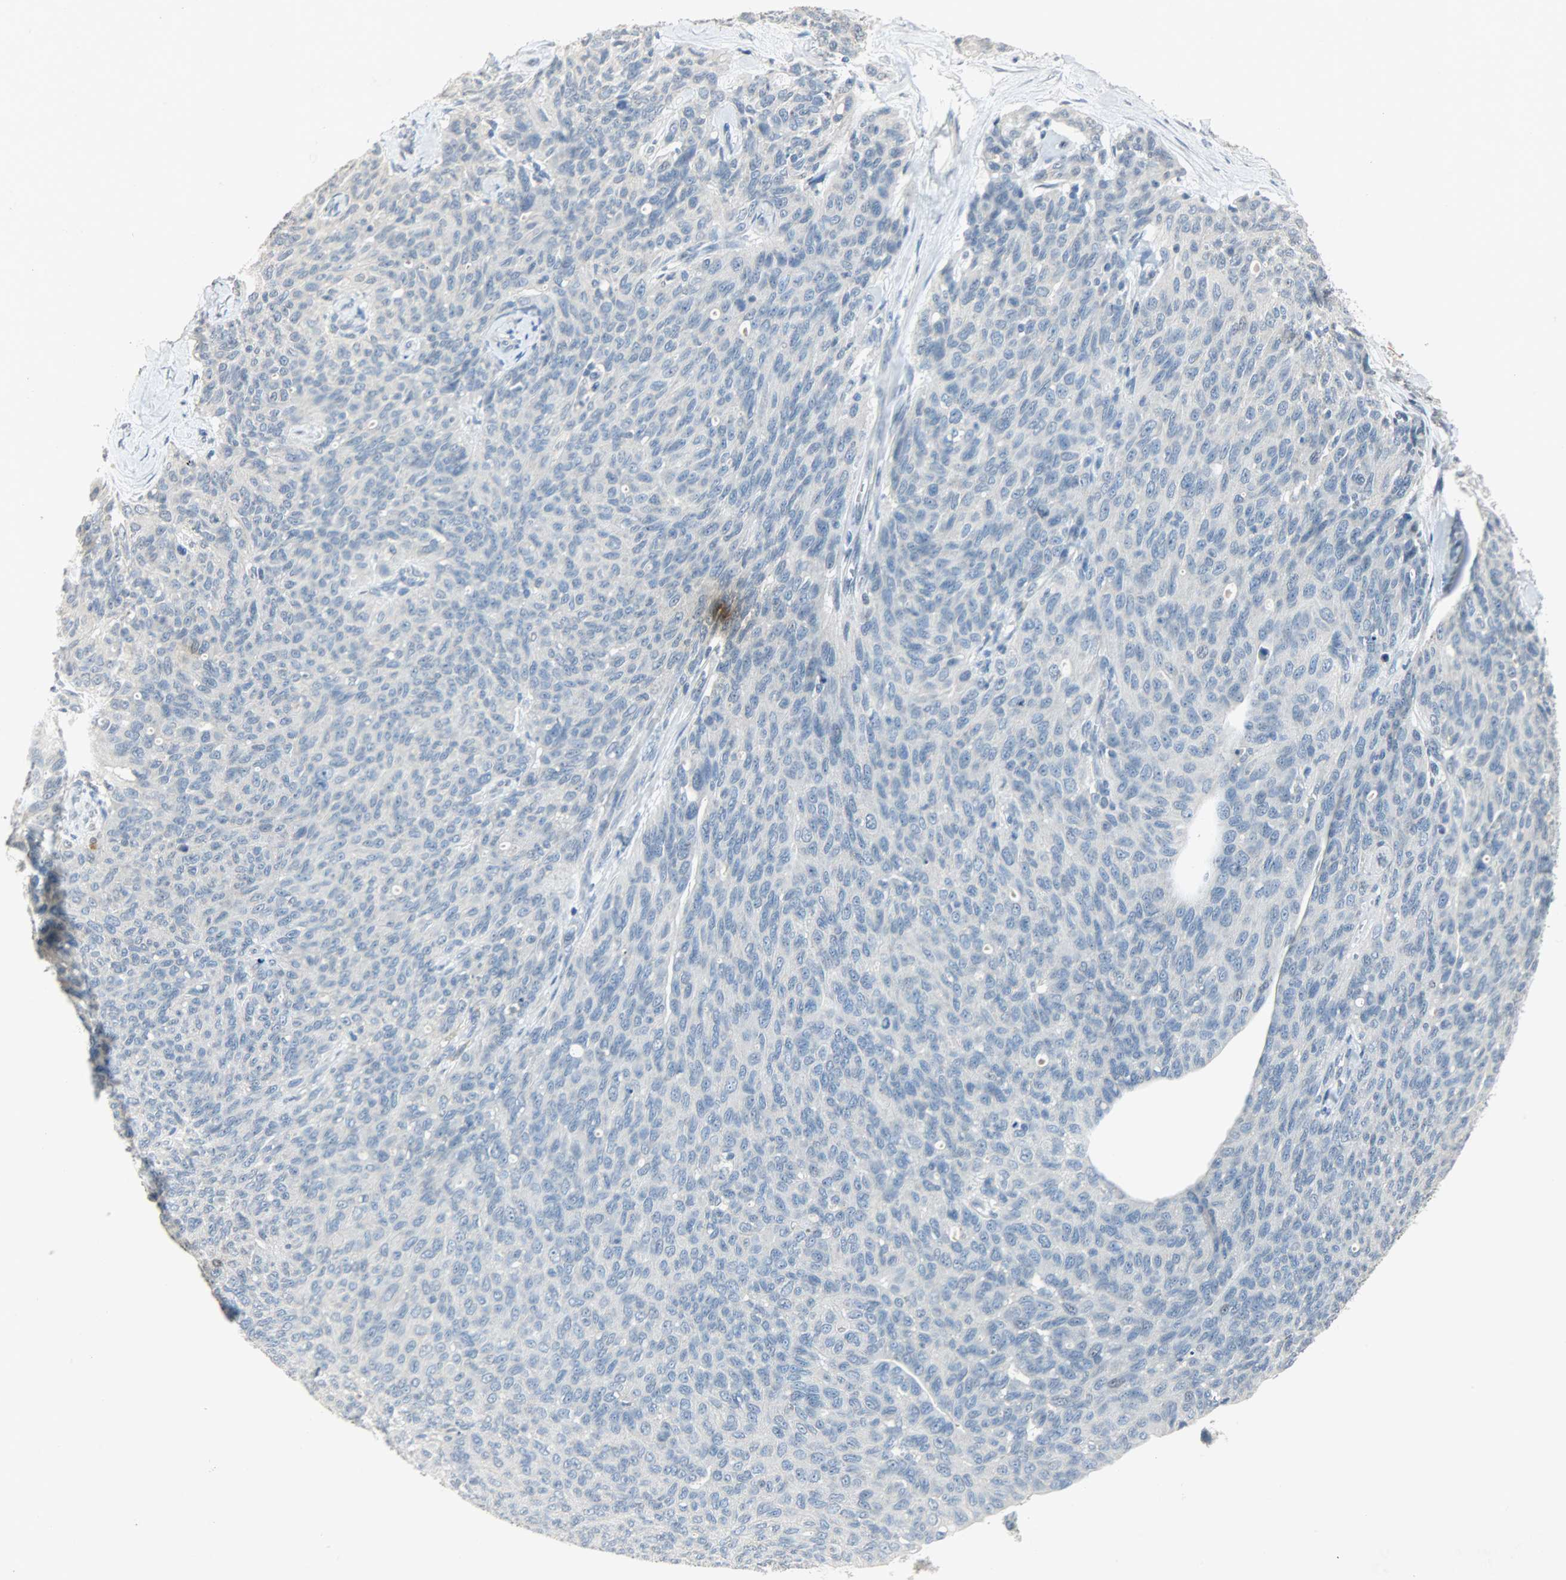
{"staining": {"intensity": "negative", "quantity": "none", "location": "none"}, "tissue": "ovarian cancer", "cell_type": "Tumor cells", "image_type": "cancer", "snomed": [{"axis": "morphology", "description": "Carcinoma, endometroid"}, {"axis": "topography", "description": "Ovary"}], "caption": "DAB immunohistochemical staining of endometroid carcinoma (ovarian) reveals no significant staining in tumor cells.", "gene": "DNAJB6", "patient": {"sex": "female", "age": 60}}